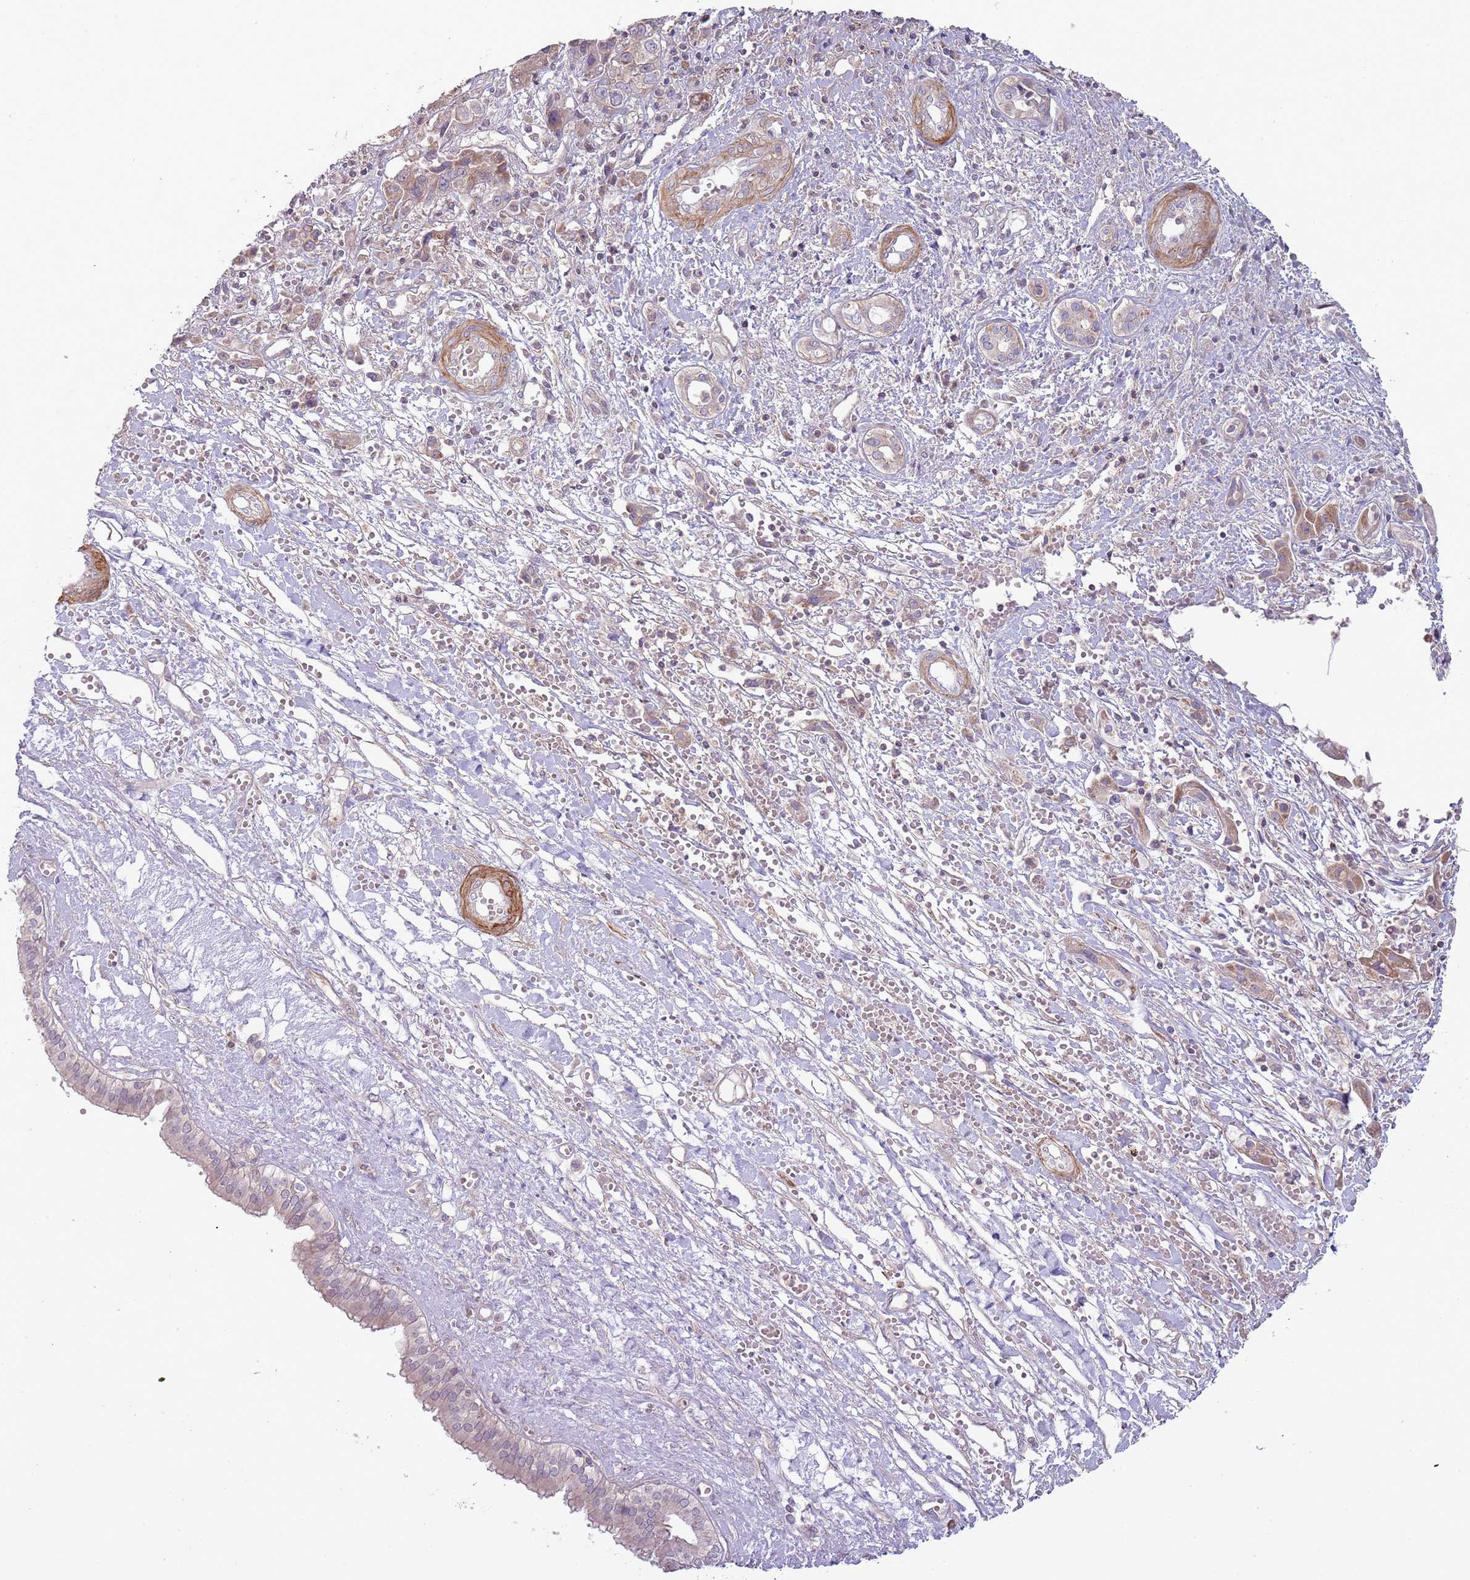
{"staining": {"intensity": "weak", "quantity": "25%-75%", "location": "cytoplasmic/membranous"}, "tissue": "liver cancer", "cell_type": "Tumor cells", "image_type": "cancer", "snomed": [{"axis": "morphology", "description": "Cholangiocarcinoma"}, {"axis": "topography", "description": "Liver"}], "caption": "A brown stain labels weak cytoplasmic/membranous staining of a protein in liver cancer (cholangiocarcinoma) tumor cells.", "gene": "DTD2", "patient": {"sex": "male", "age": 67}}